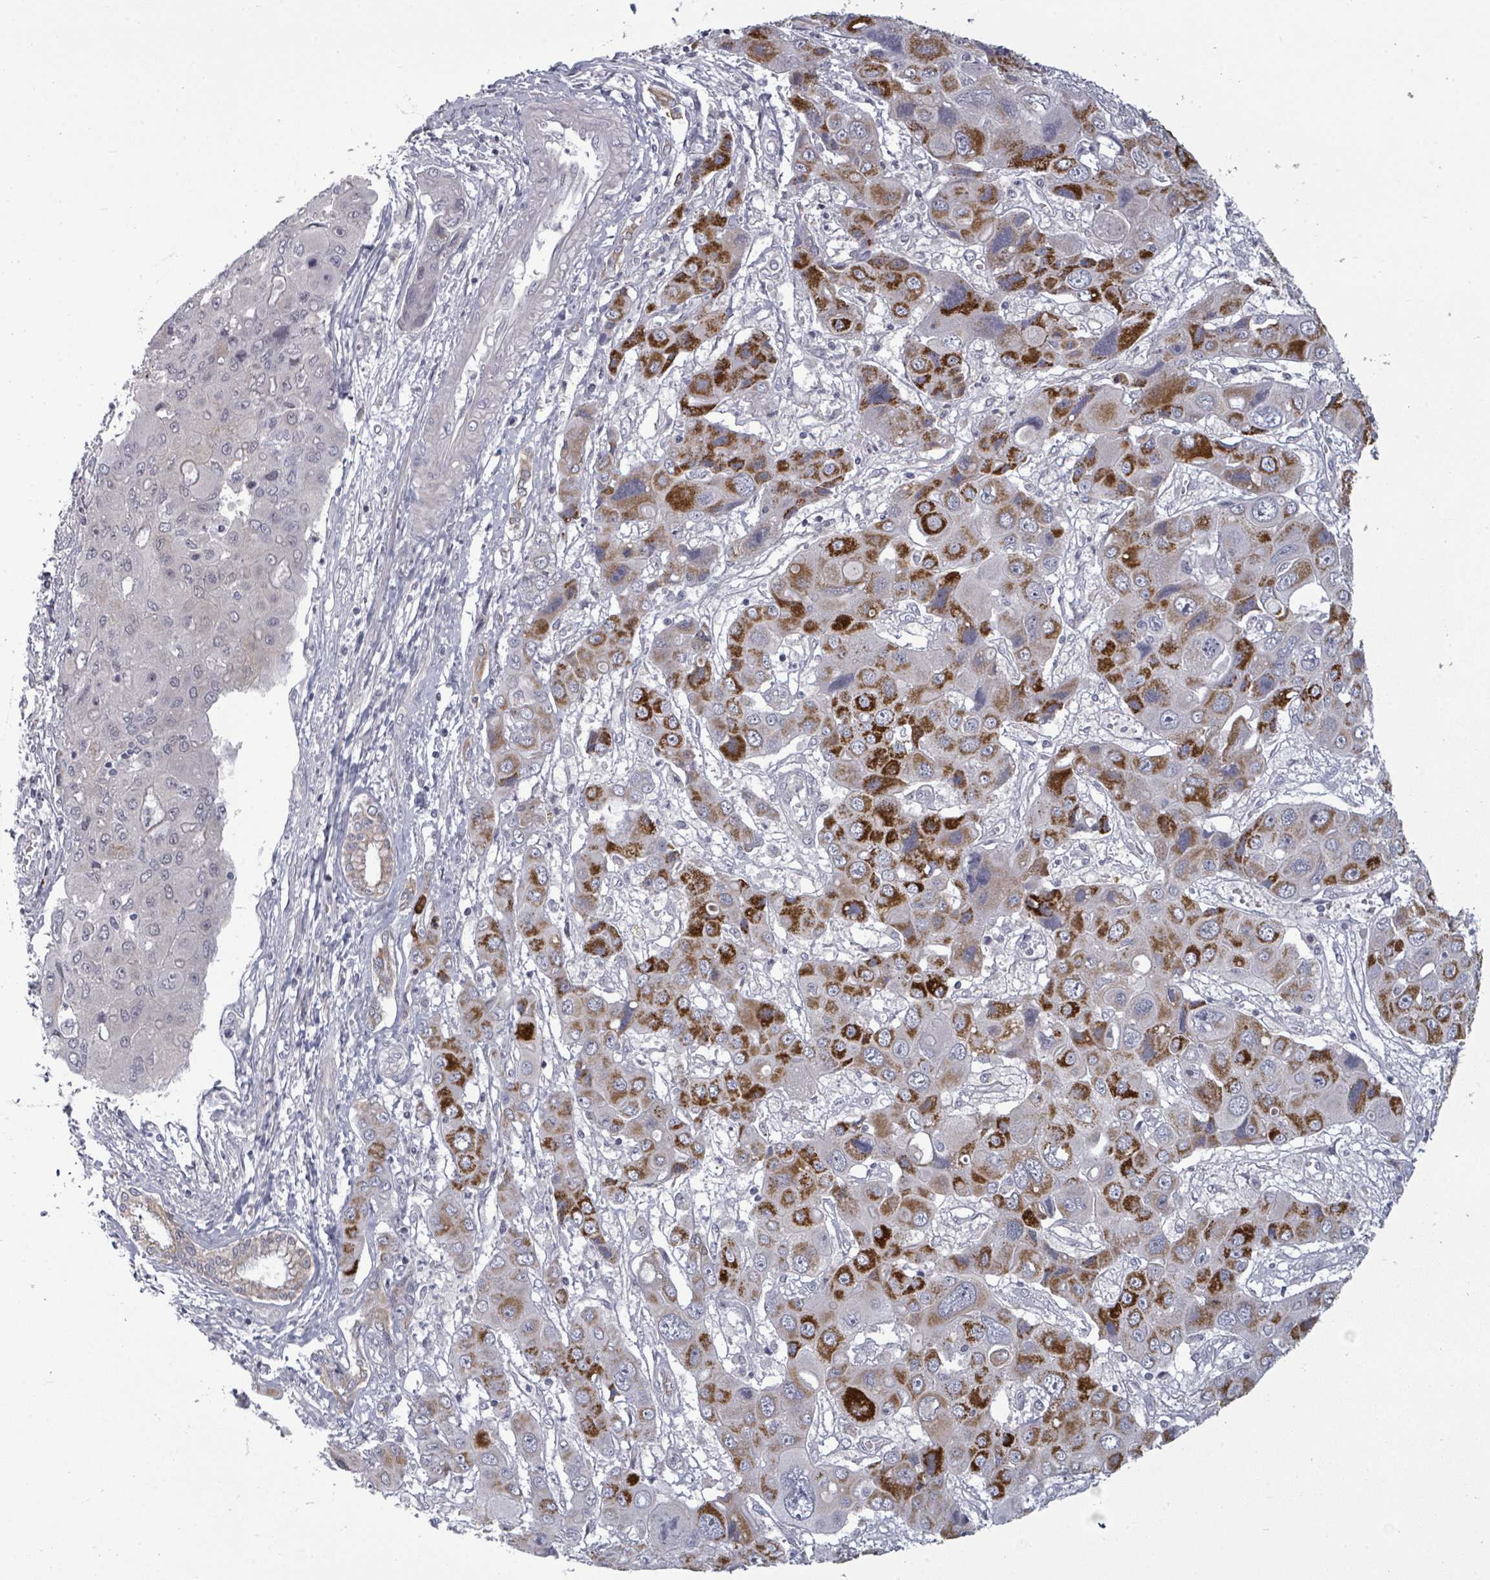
{"staining": {"intensity": "strong", "quantity": "25%-75%", "location": "cytoplasmic/membranous"}, "tissue": "liver cancer", "cell_type": "Tumor cells", "image_type": "cancer", "snomed": [{"axis": "morphology", "description": "Cholangiocarcinoma"}, {"axis": "topography", "description": "Liver"}], "caption": "Liver cancer (cholangiocarcinoma) stained with DAB (3,3'-diaminobenzidine) immunohistochemistry (IHC) exhibits high levels of strong cytoplasmic/membranous staining in approximately 25%-75% of tumor cells.", "gene": "ASB12", "patient": {"sex": "male", "age": 67}}